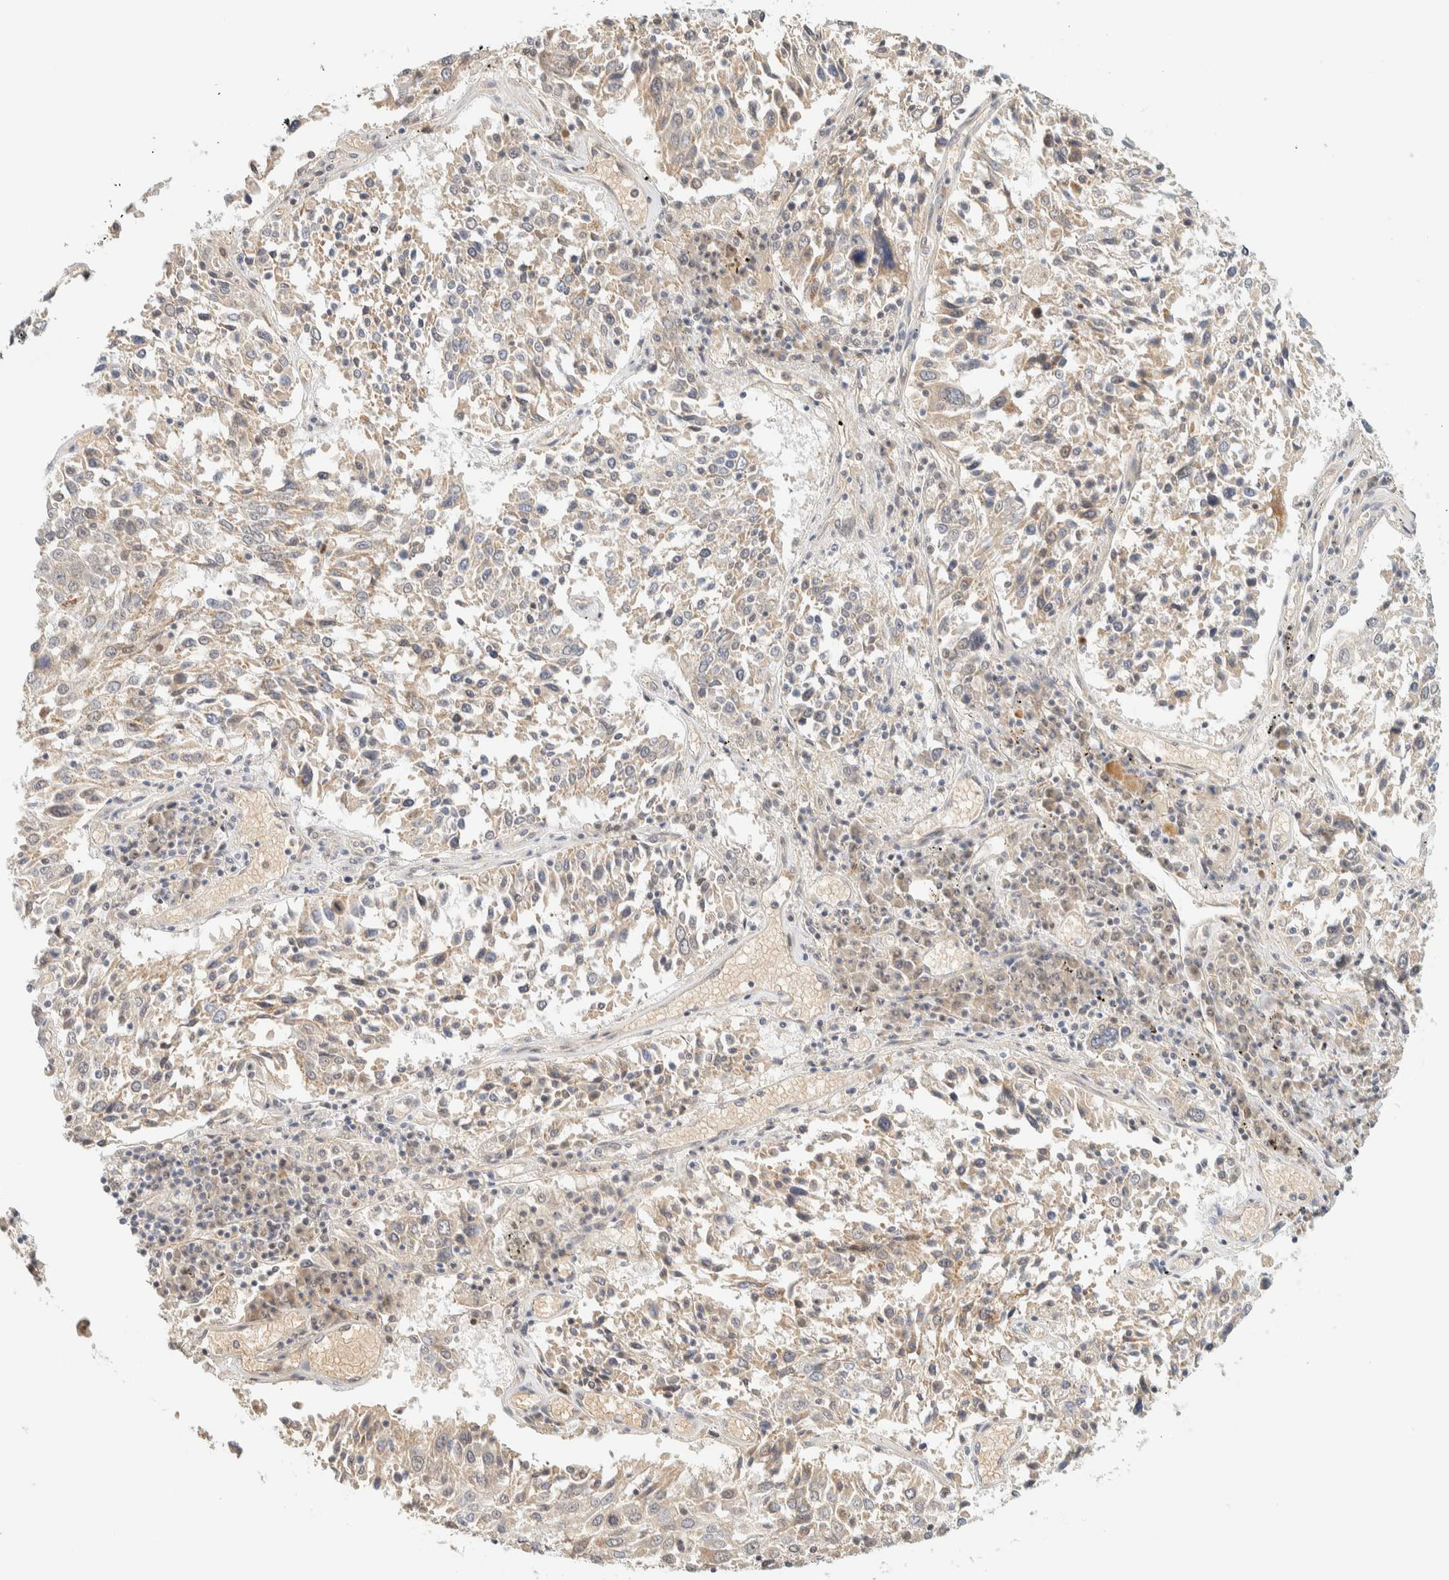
{"staining": {"intensity": "weak", "quantity": "25%-75%", "location": "cytoplasmic/membranous"}, "tissue": "lung cancer", "cell_type": "Tumor cells", "image_type": "cancer", "snomed": [{"axis": "morphology", "description": "Squamous cell carcinoma, NOS"}, {"axis": "topography", "description": "Lung"}], "caption": "The micrograph reveals staining of squamous cell carcinoma (lung), revealing weak cytoplasmic/membranous protein expression (brown color) within tumor cells. (DAB = brown stain, brightfield microscopy at high magnification).", "gene": "TNK1", "patient": {"sex": "male", "age": 65}}